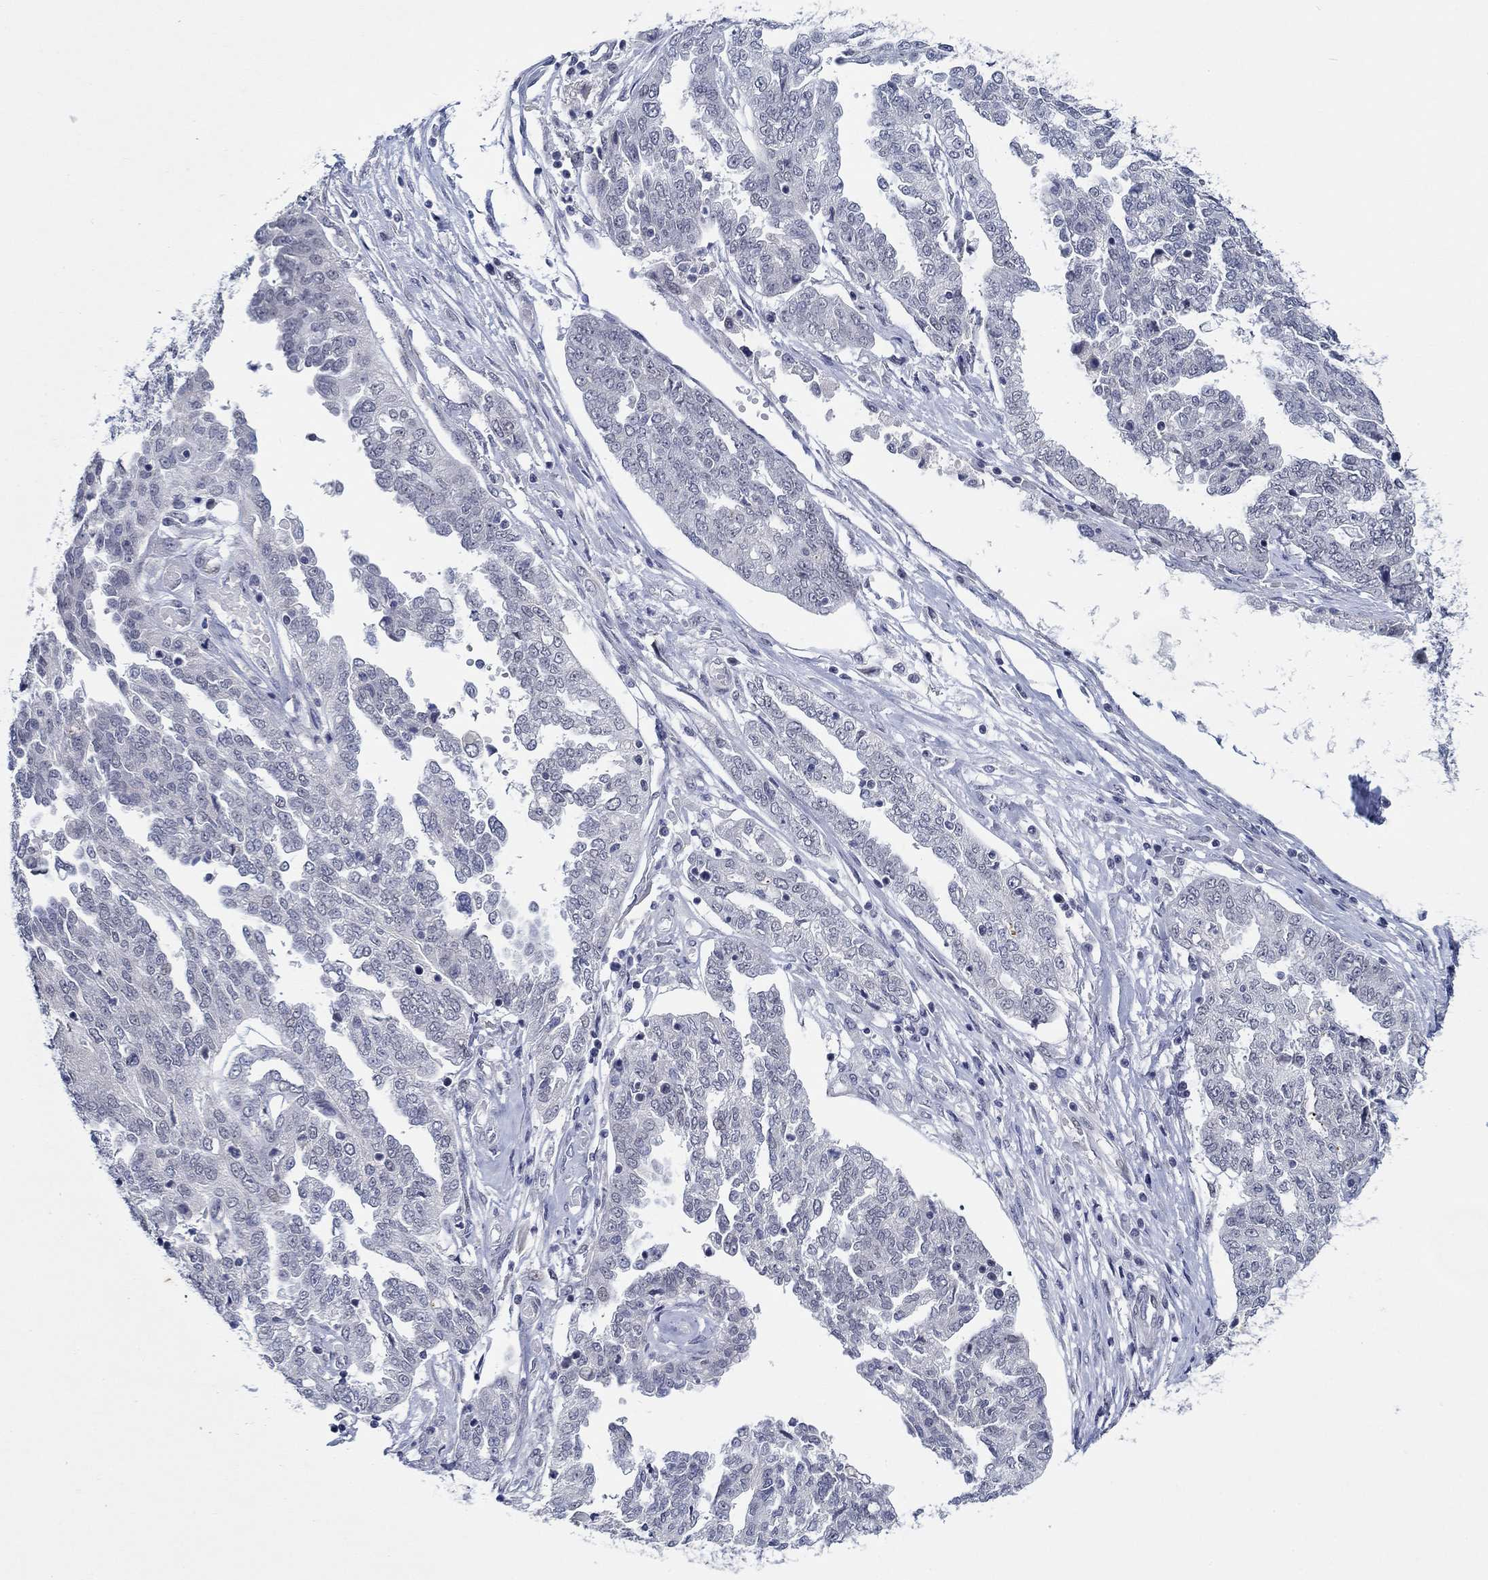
{"staining": {"intensity": "negative", "quantity": "none", "location": "none"}, "tissue": "ovarian cancer", "cell_type": "Tumor cells", "image_type": "cancer", "snomed": [{"axis": "morphology", "description": "Cystadenocarcinoma, serous, NOS"}, {"axis": "topography", "description": "Ovary"}], "caption": "A high-resolution histopathology image shows immunohistochemistry staining of ovarian cancer (serous cystadenocarcinoma), which exhibits no significant staining in tumor cells. (DAB immunohistochemistry, high magnification).", "gene": "SLC34A1", "patient": {"sex": "female", "age": 67}}